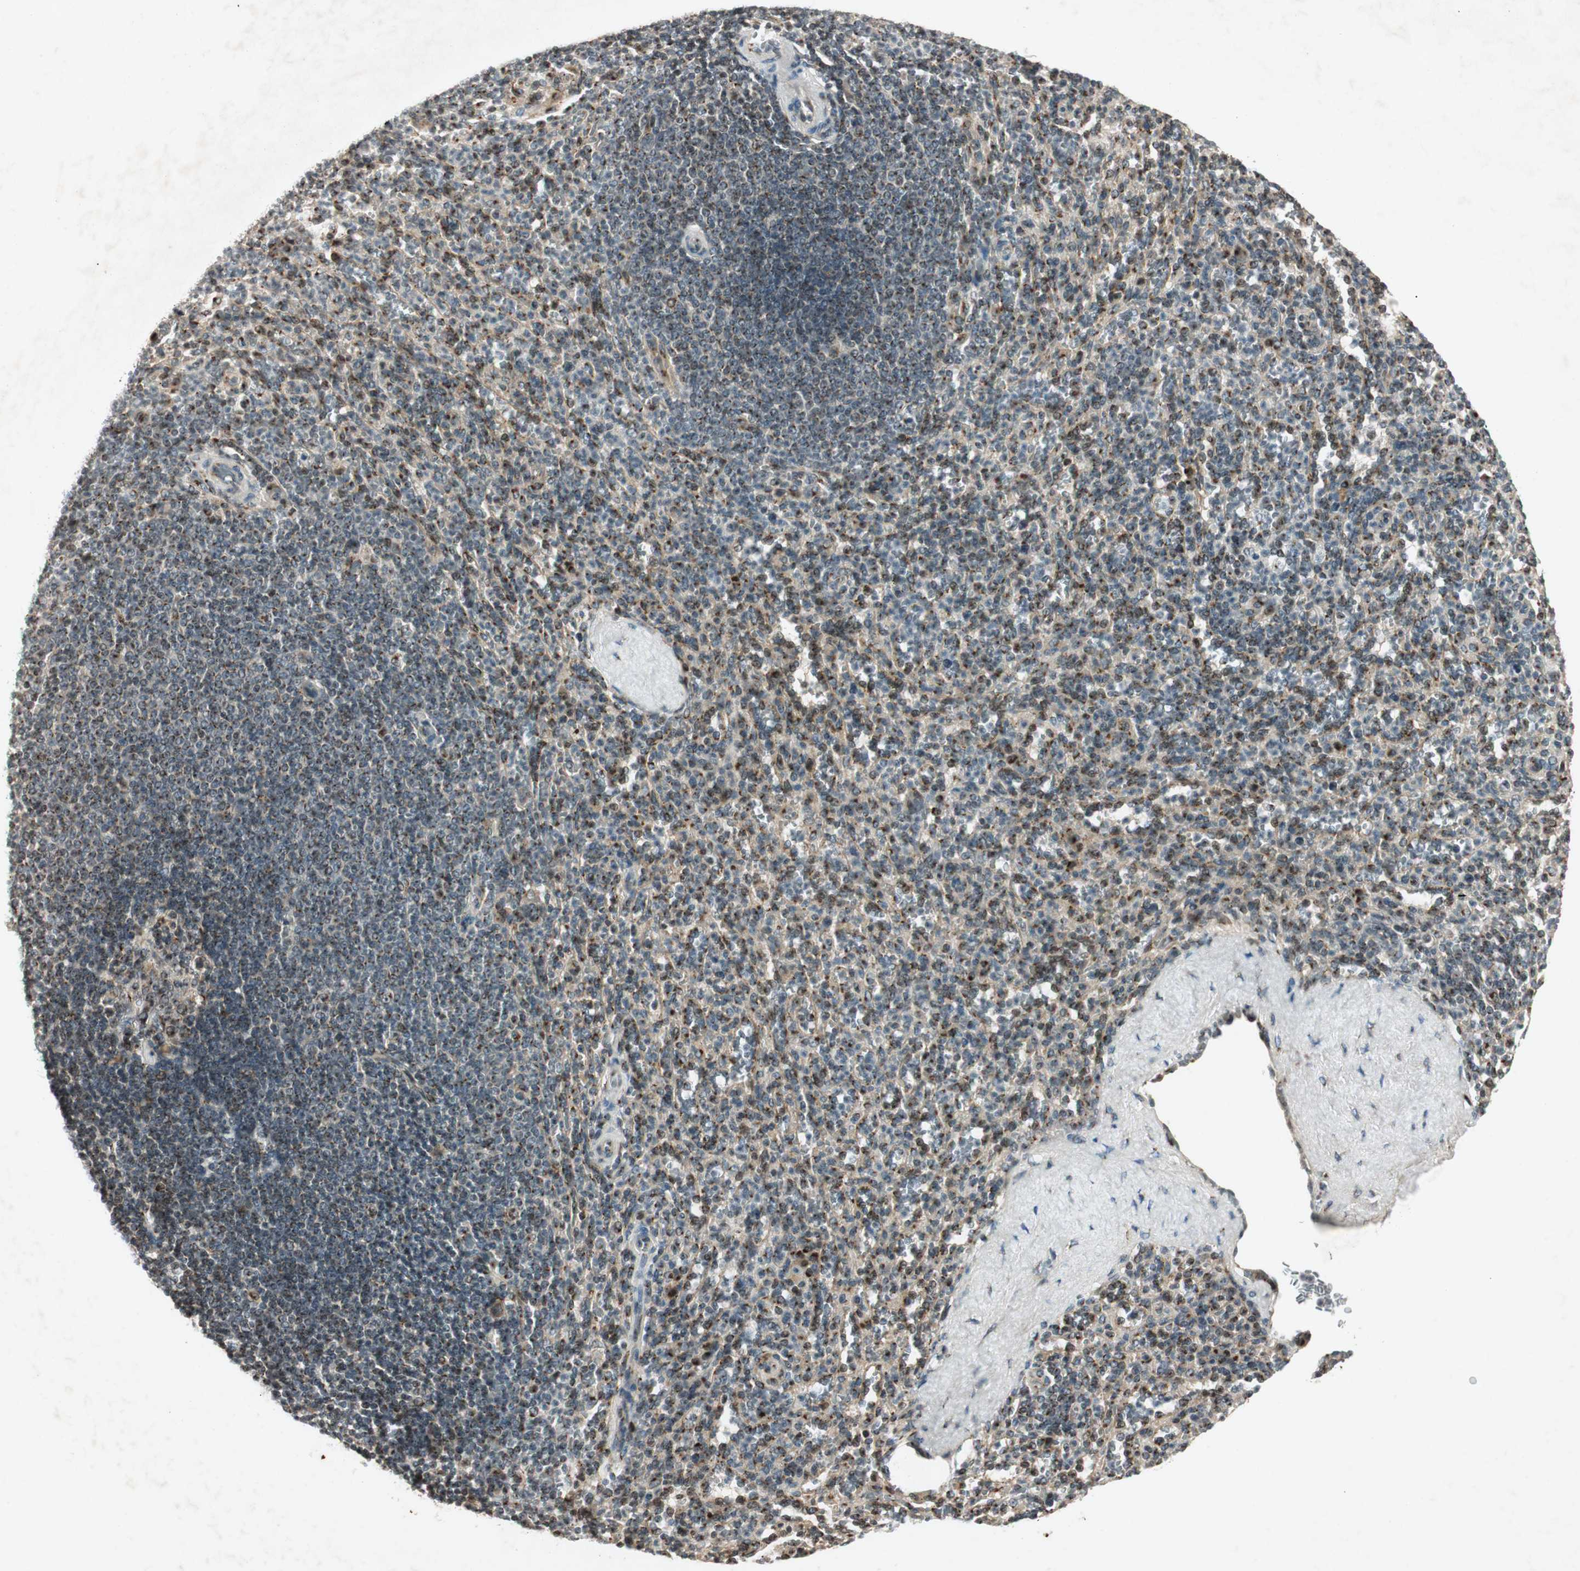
{"staining": {"intensity": "moderate", "quantity": ">75%", "location": "cytoplasmic/membranous"}, "tissue": "spleen", "cell_type": "Cells in red pulp", "image_type": "normal", "snomed": [{"axis": "morphology", "description": "Normal tissue, NOS"}, {"axis": "topography", "description": "Spleen"}], "caption": "High-magnification brightfield microscopy of normal spleen stained with DAB (3,3'-diaminobenzidine) (brown) and counterstained with hematoxylin (blue). cells in red pulp exhibit moderate cytoplasmic/membranous staining is seen in about>75% of cells.", "gene": "NEO1", "patient": {"sex": "male", "age": 36}}